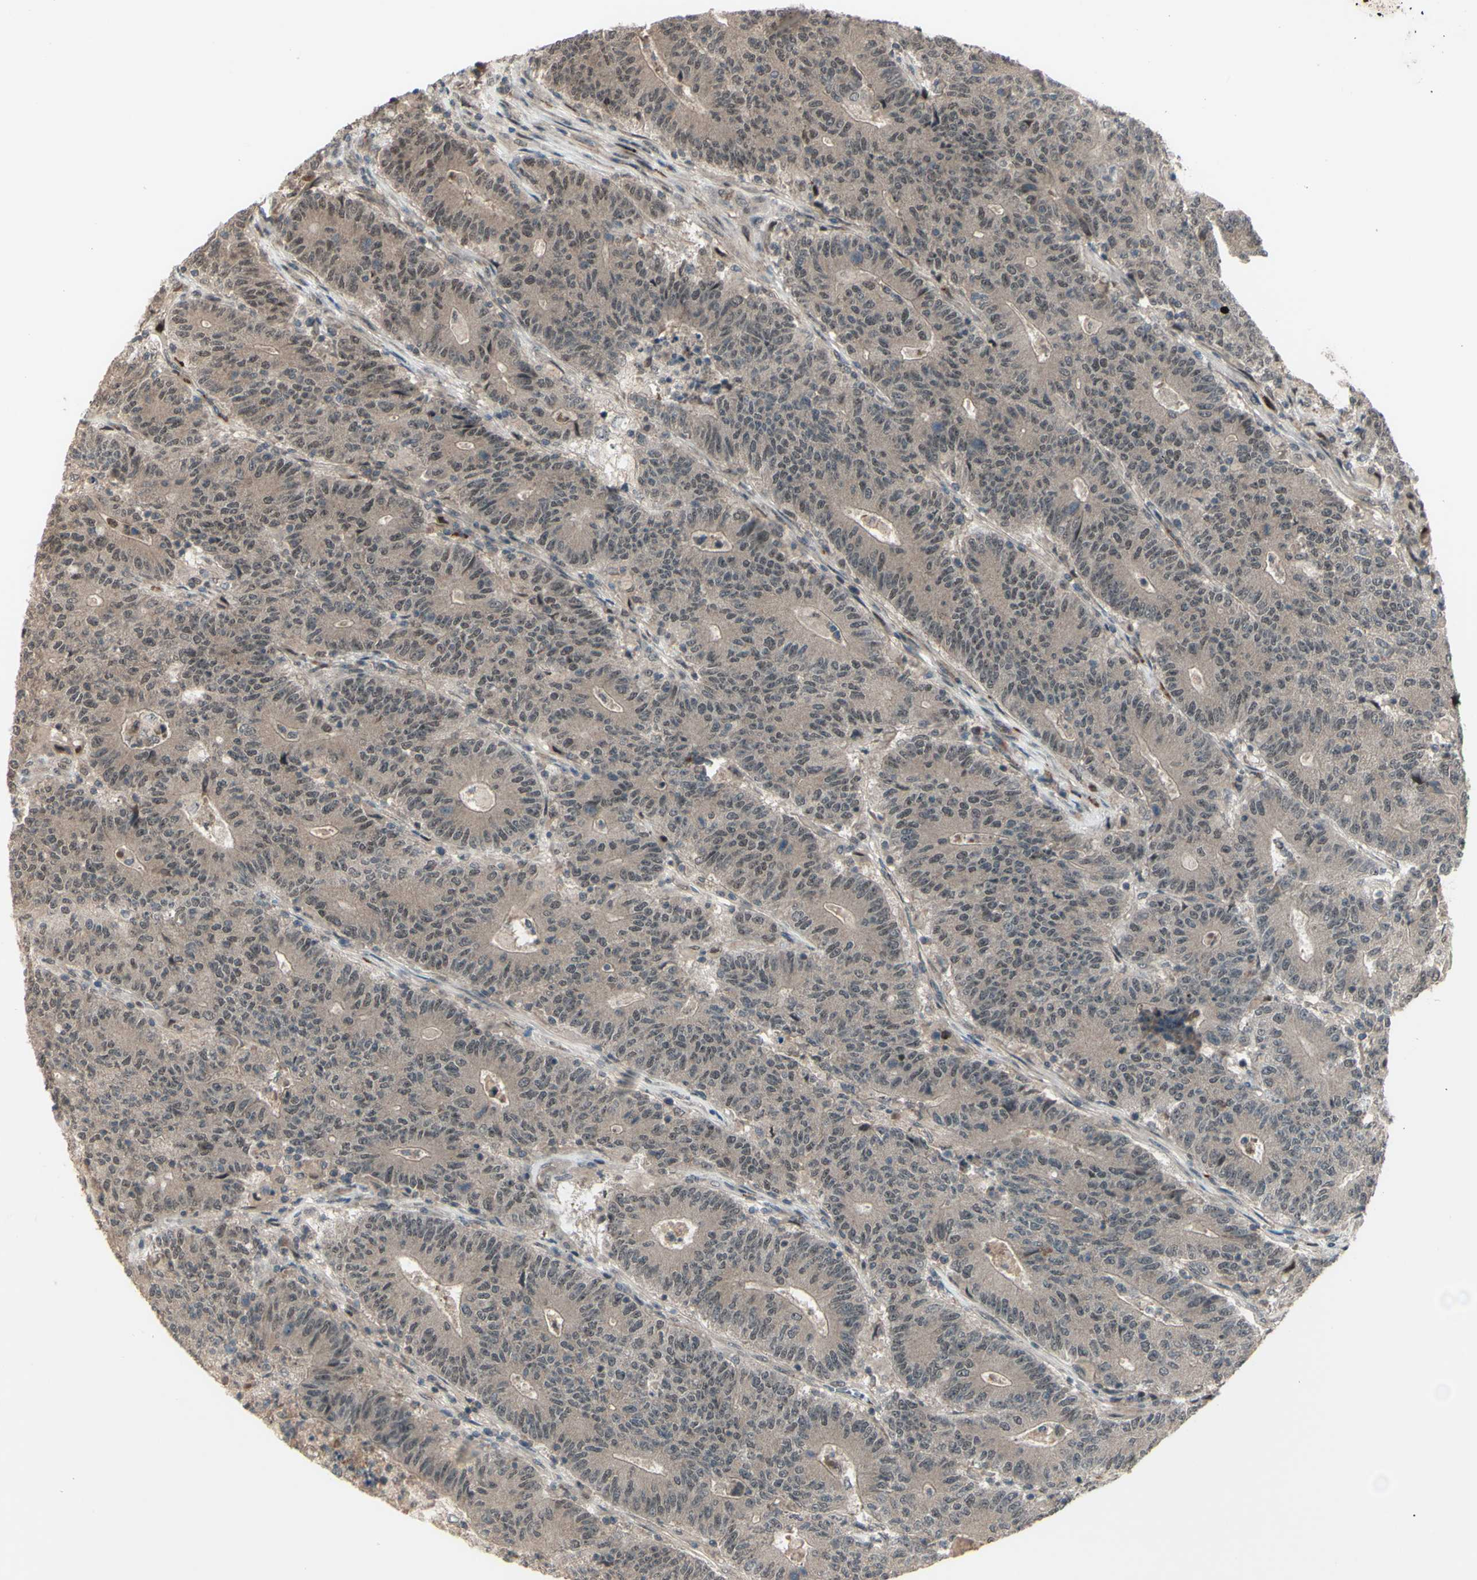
{"staining": {"intensity": "moderate", "quantity": ">75%", "location": "cytoplasmic/membranous,nuclear"}, "tissue": "colorectal cancer", "cell_type": "Tumor cells", "image_type": "cancer", "snomed": [{"axis": "morphology", "description": "Normal tissue, NOS"}, {"axis": "morphology", "description": "Adenocarcinoma, NOS"}, {"axis": "topography", "description": "Colon"}], "caption": "Tumor cells demonstrate medium levels of moderate cytoplasmic/membranous and nuclear staining in approximately >75% of cells in colorectal cancer (adenocarcinoma). (DAB = brown stain, brightfield microscopy at high magnification).", "gene": "MLF2", "patient": {"sex": "female", "age": 75}}